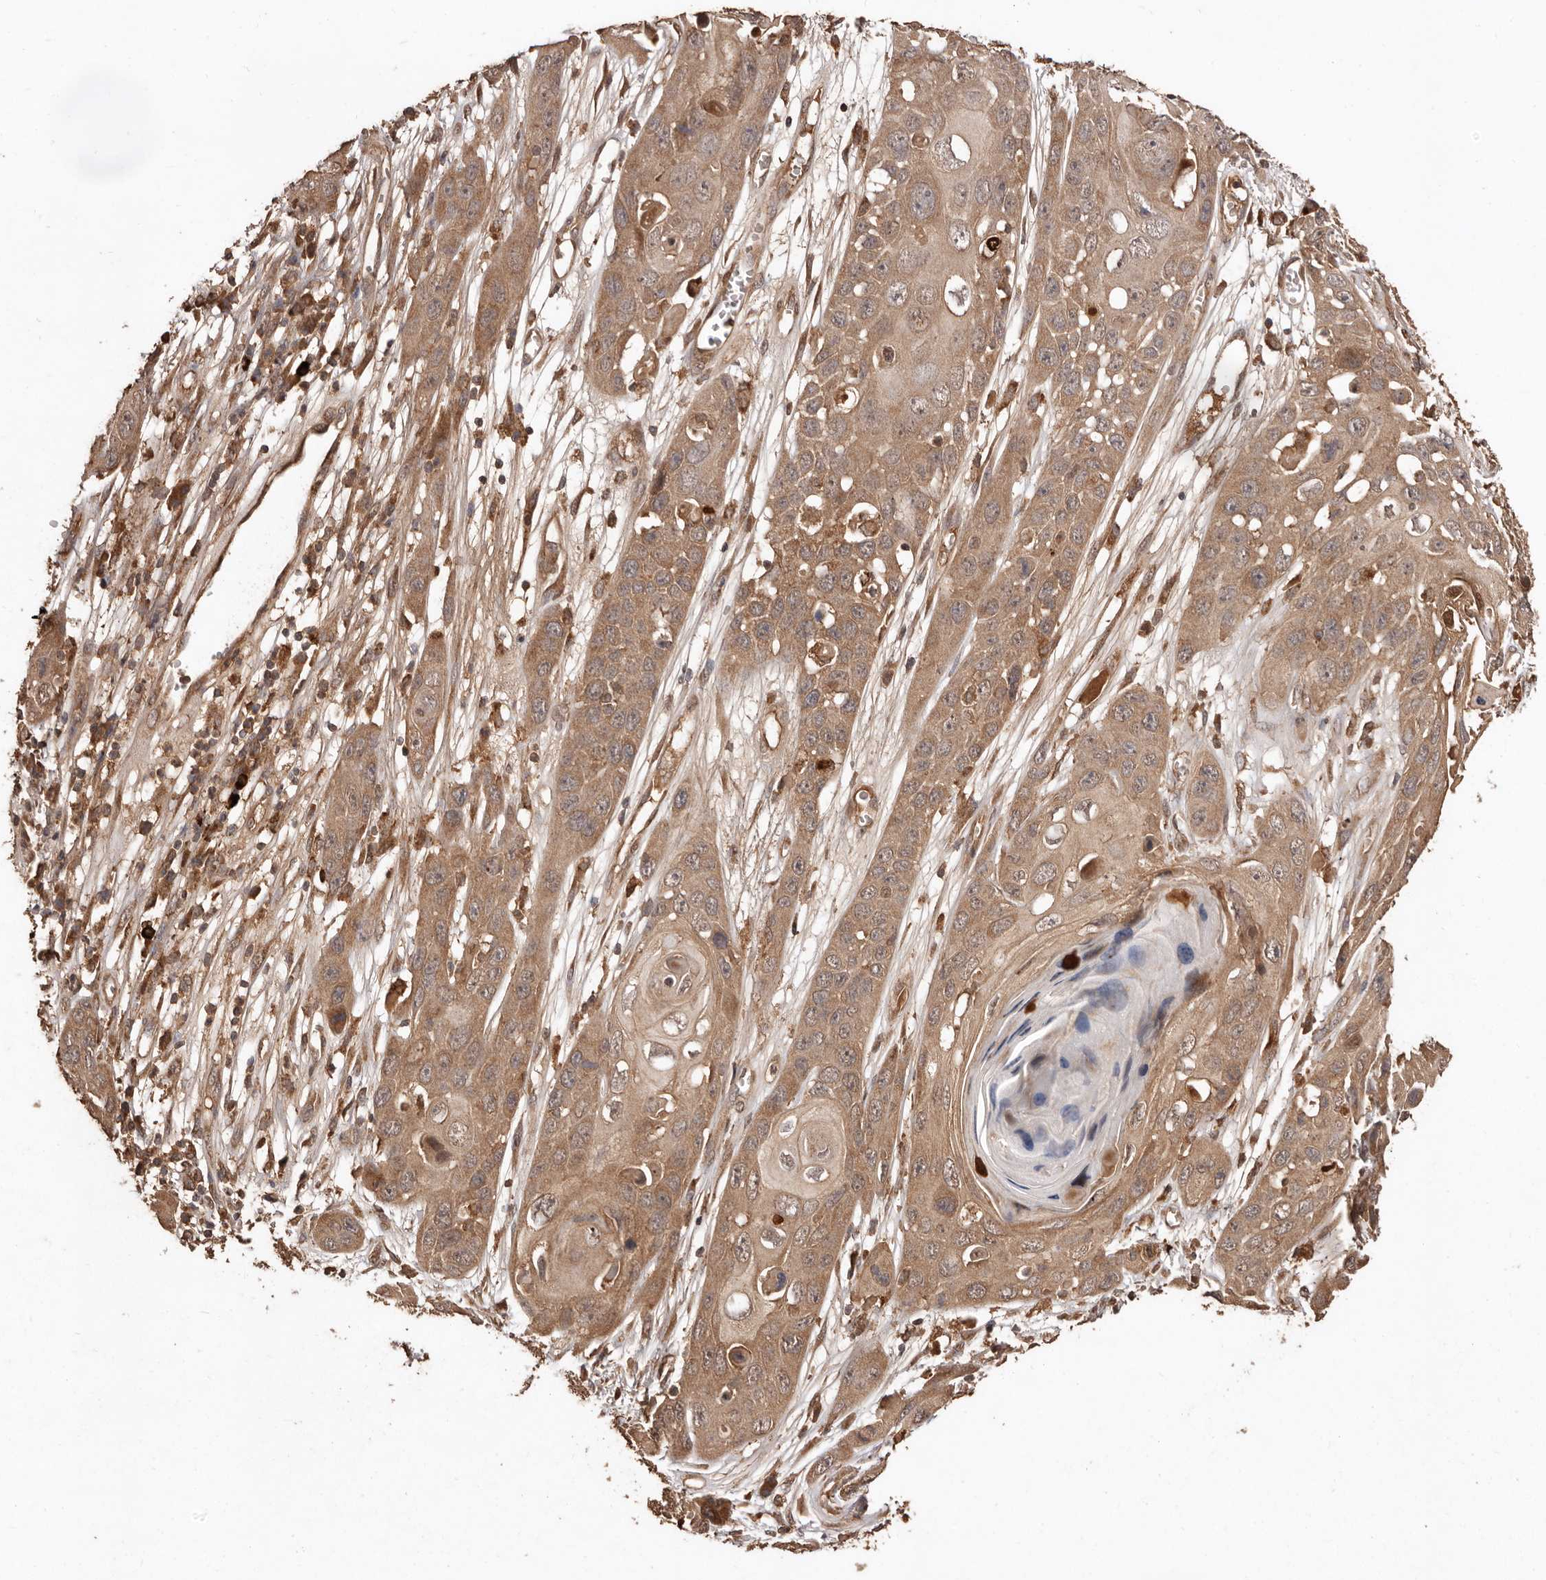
{"staining": {"intensity": "moderate", "quantity": ">75%", "location": "cytoplasmic/membranous"}, "tissue": "skin cancer", "cell_type": "Tumor cells", "image_type": "cancer", "snomed": [{"axis": "morphology", "description": "Squamous cell carcinoma, NOS"}, {"axis": "topography", "description": "Skin"}], "caption": "Squamous cell carcinoma (skin) stained with DAB (3,3'-diaminobenzidine) immunohistochemistry (IHC) reveals medium levels of moderate cytoplasmic/membranous positivity in about >75% of tumor cells.", "gene": "RWDD1", "patient": {"sex": "male", "age": 55}}